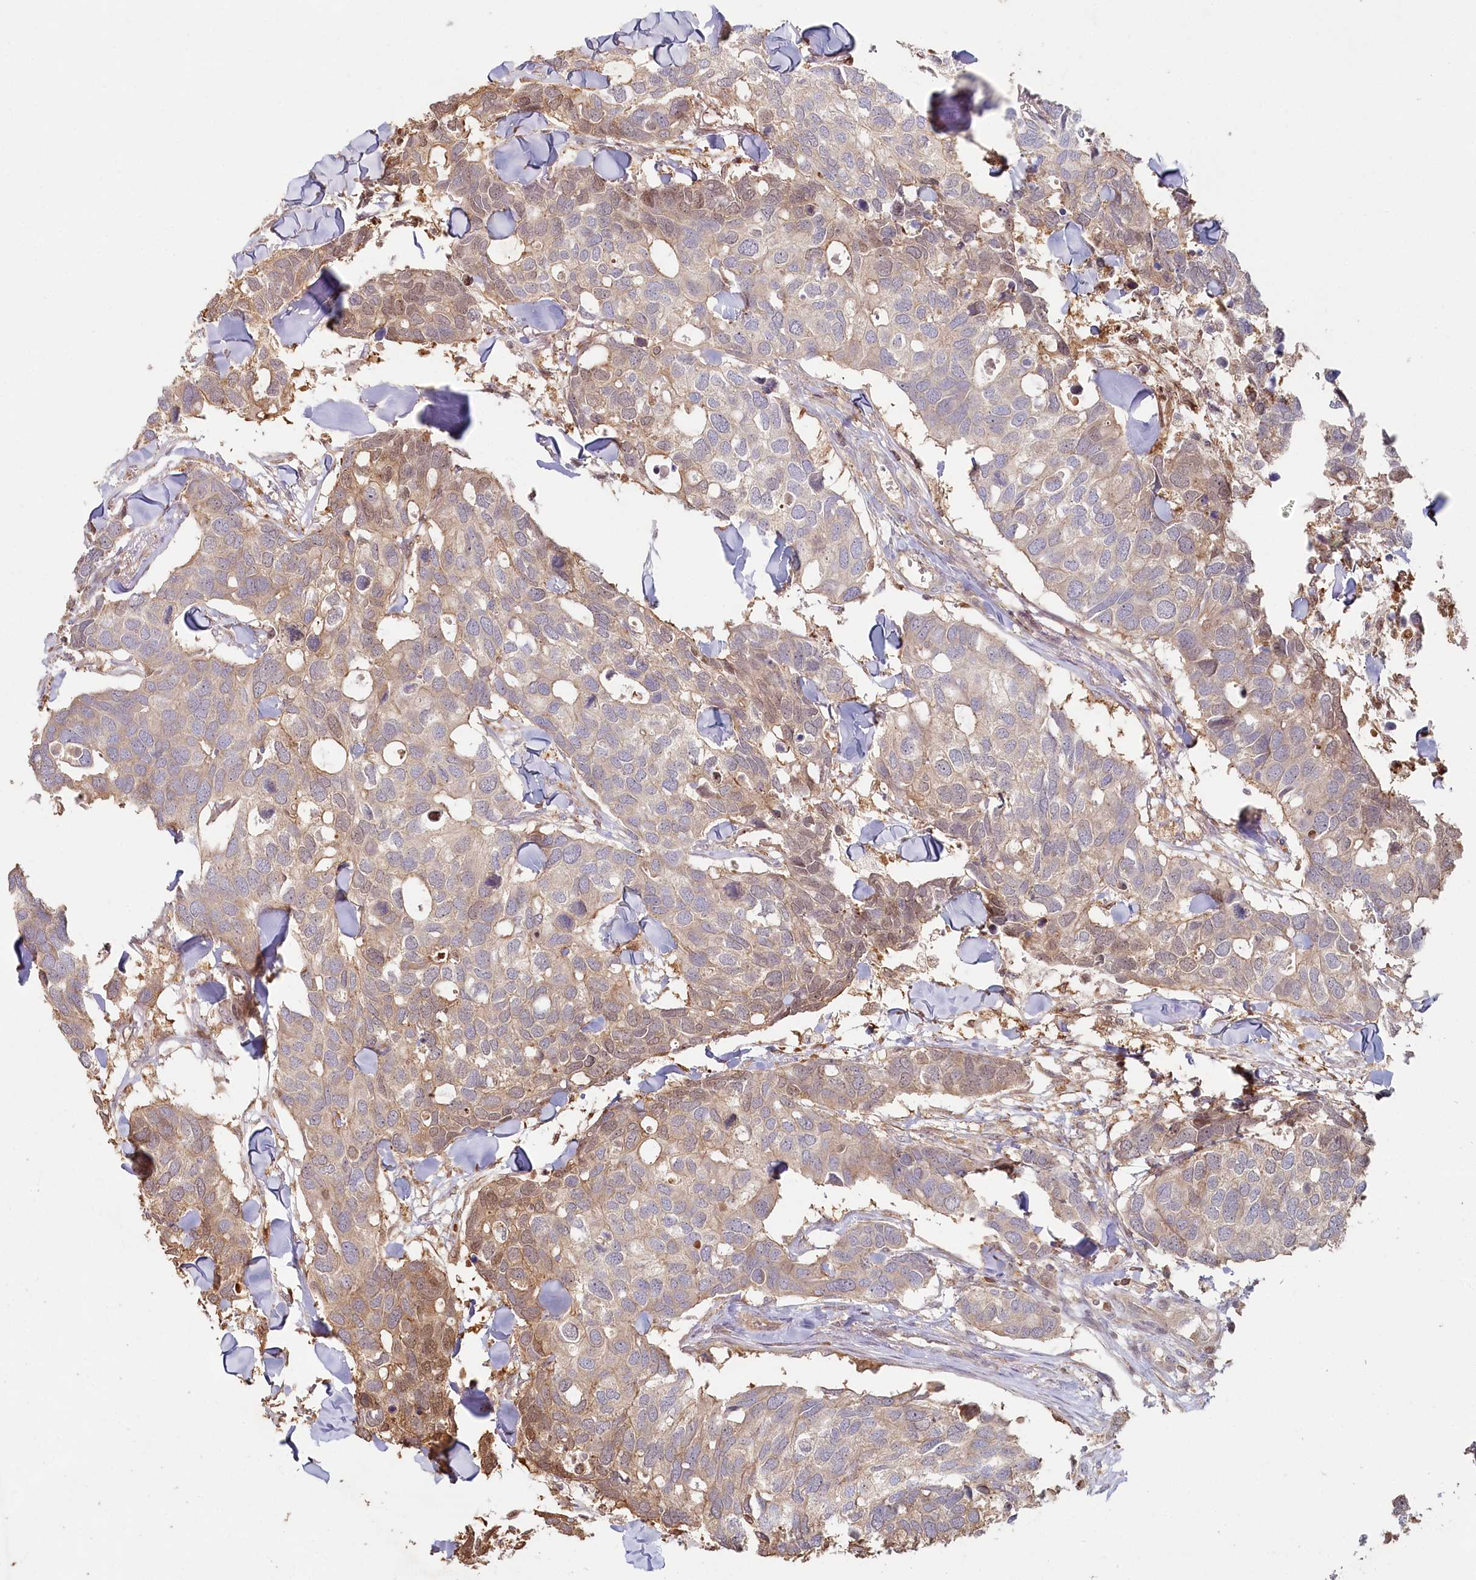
{"staining": {"intensity": "moderate", "quantity": "25%-75%", "location": "cytoplasmic/membranous"}, "tissue": "breast cancer", "cell_type": "Tumor cells", "image_type": "cancer", "snomed": [{"axis": "morphology", "description": "Duct carcinoma"}, {"axis": "topography", "description": "Breast"}], "caption": "The photomicrograph displays staining of infiltrating ductal carcinoma (breast), revealing moderate cytoplasmic/membranous protein expression (brown color) within tumor cells.", "gene": "HAL", "patient": {"sex": "female", "age": 83}}